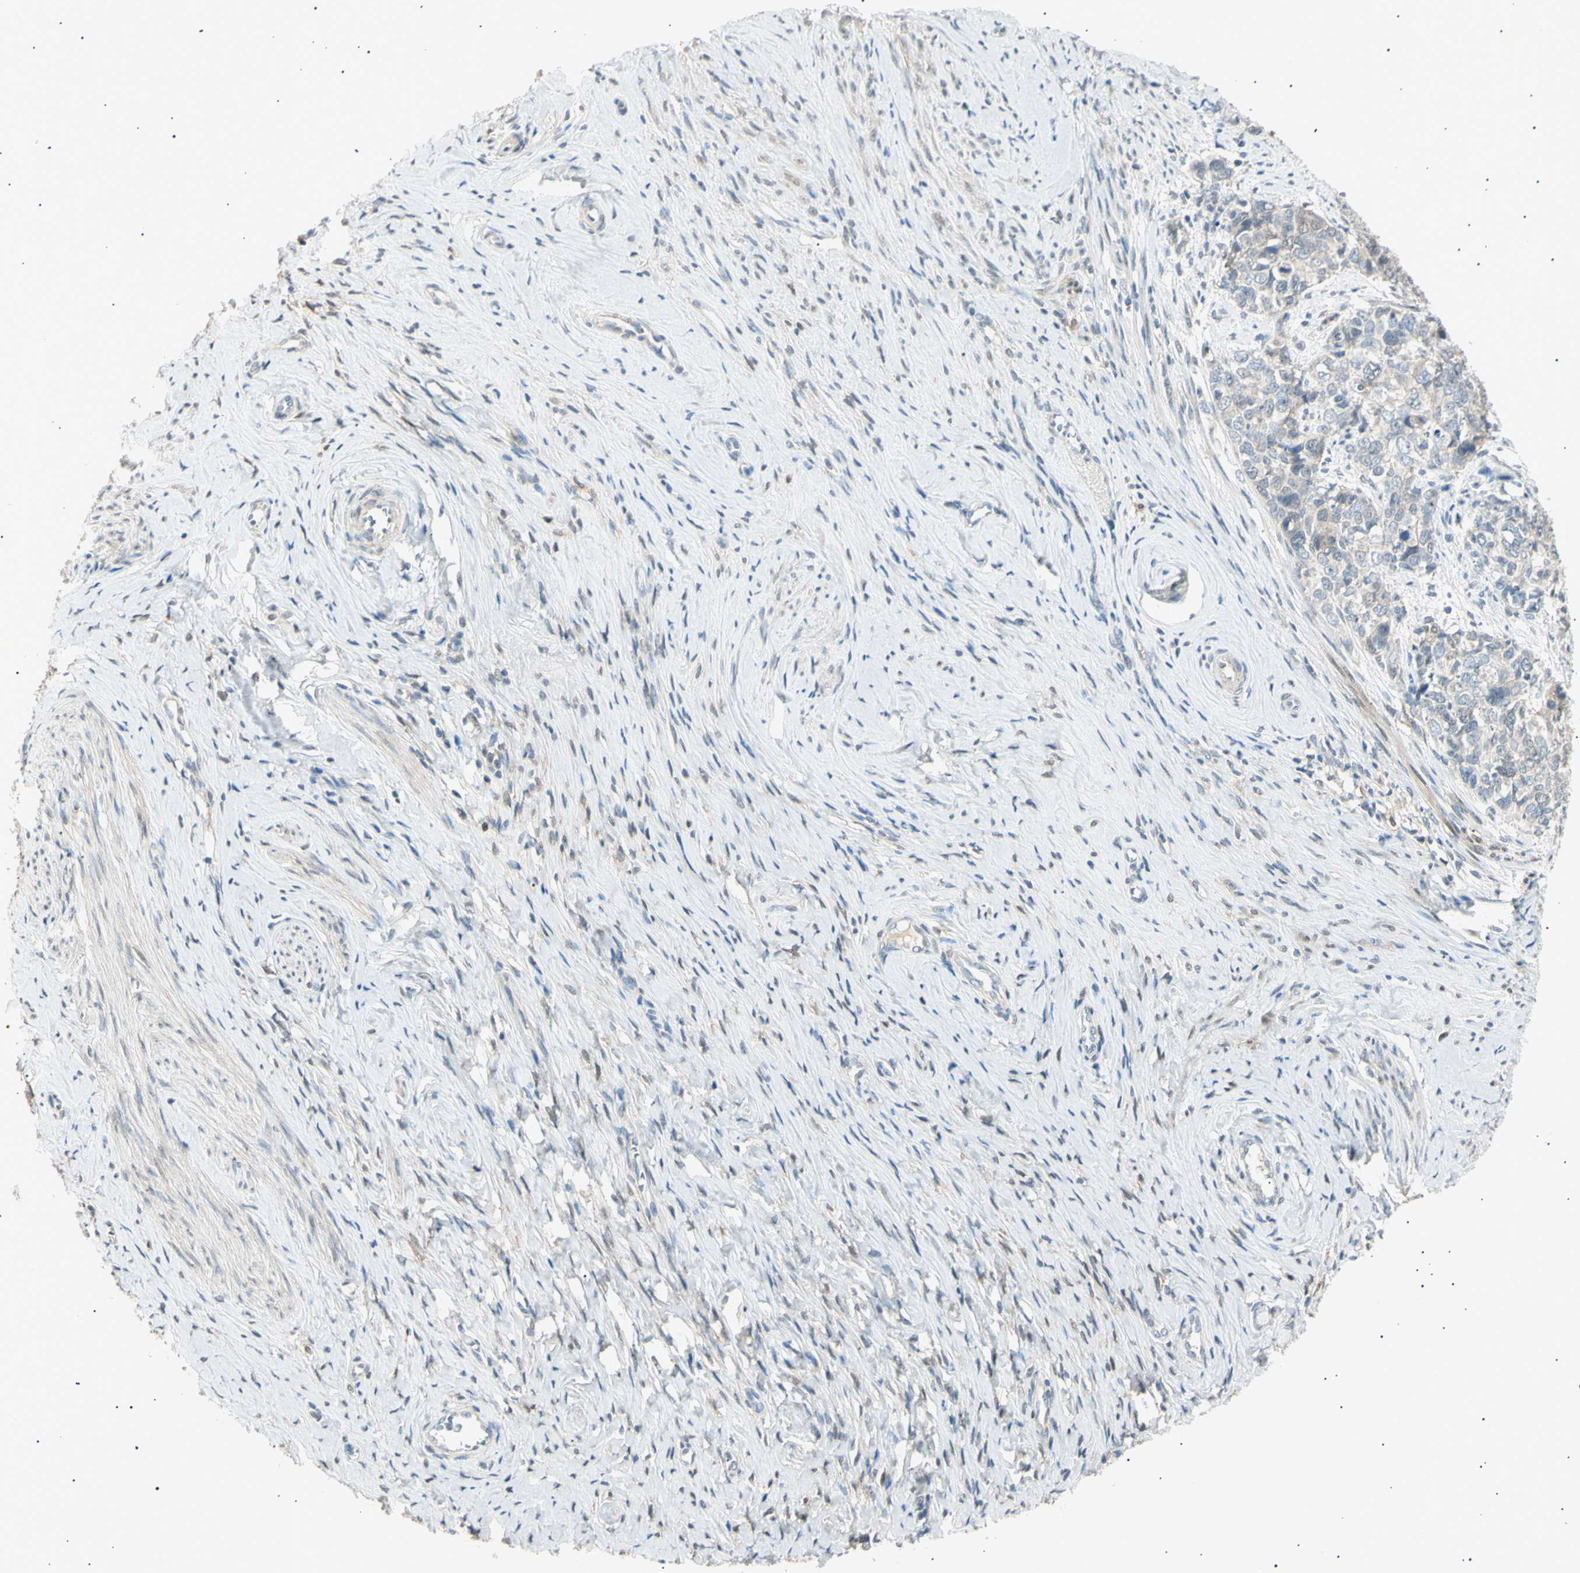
{"staining": {"intensity": "weak", "quantity": "25%-75%", "location": "cytoplasmic/membranous"}, "tissue": "cervical cancer", "cell_type": "Tumor cells", "image_type": "cancer", "snomed": [{"axis": "morphology", "description": "Squamous cell carcinoma, NOS"}, {"axis": "topography", "description": "Cervix"}], "caption": "Immunohistochemistry image of squamous cell carcinoma (cervical) stained for a protein (brown), which displays low levels of weak cytoplasmic/membranous staining in about 25%-75% of tumor cells.", "gene": "LHPP", "patient": {"sex": "female", "age": 63}}